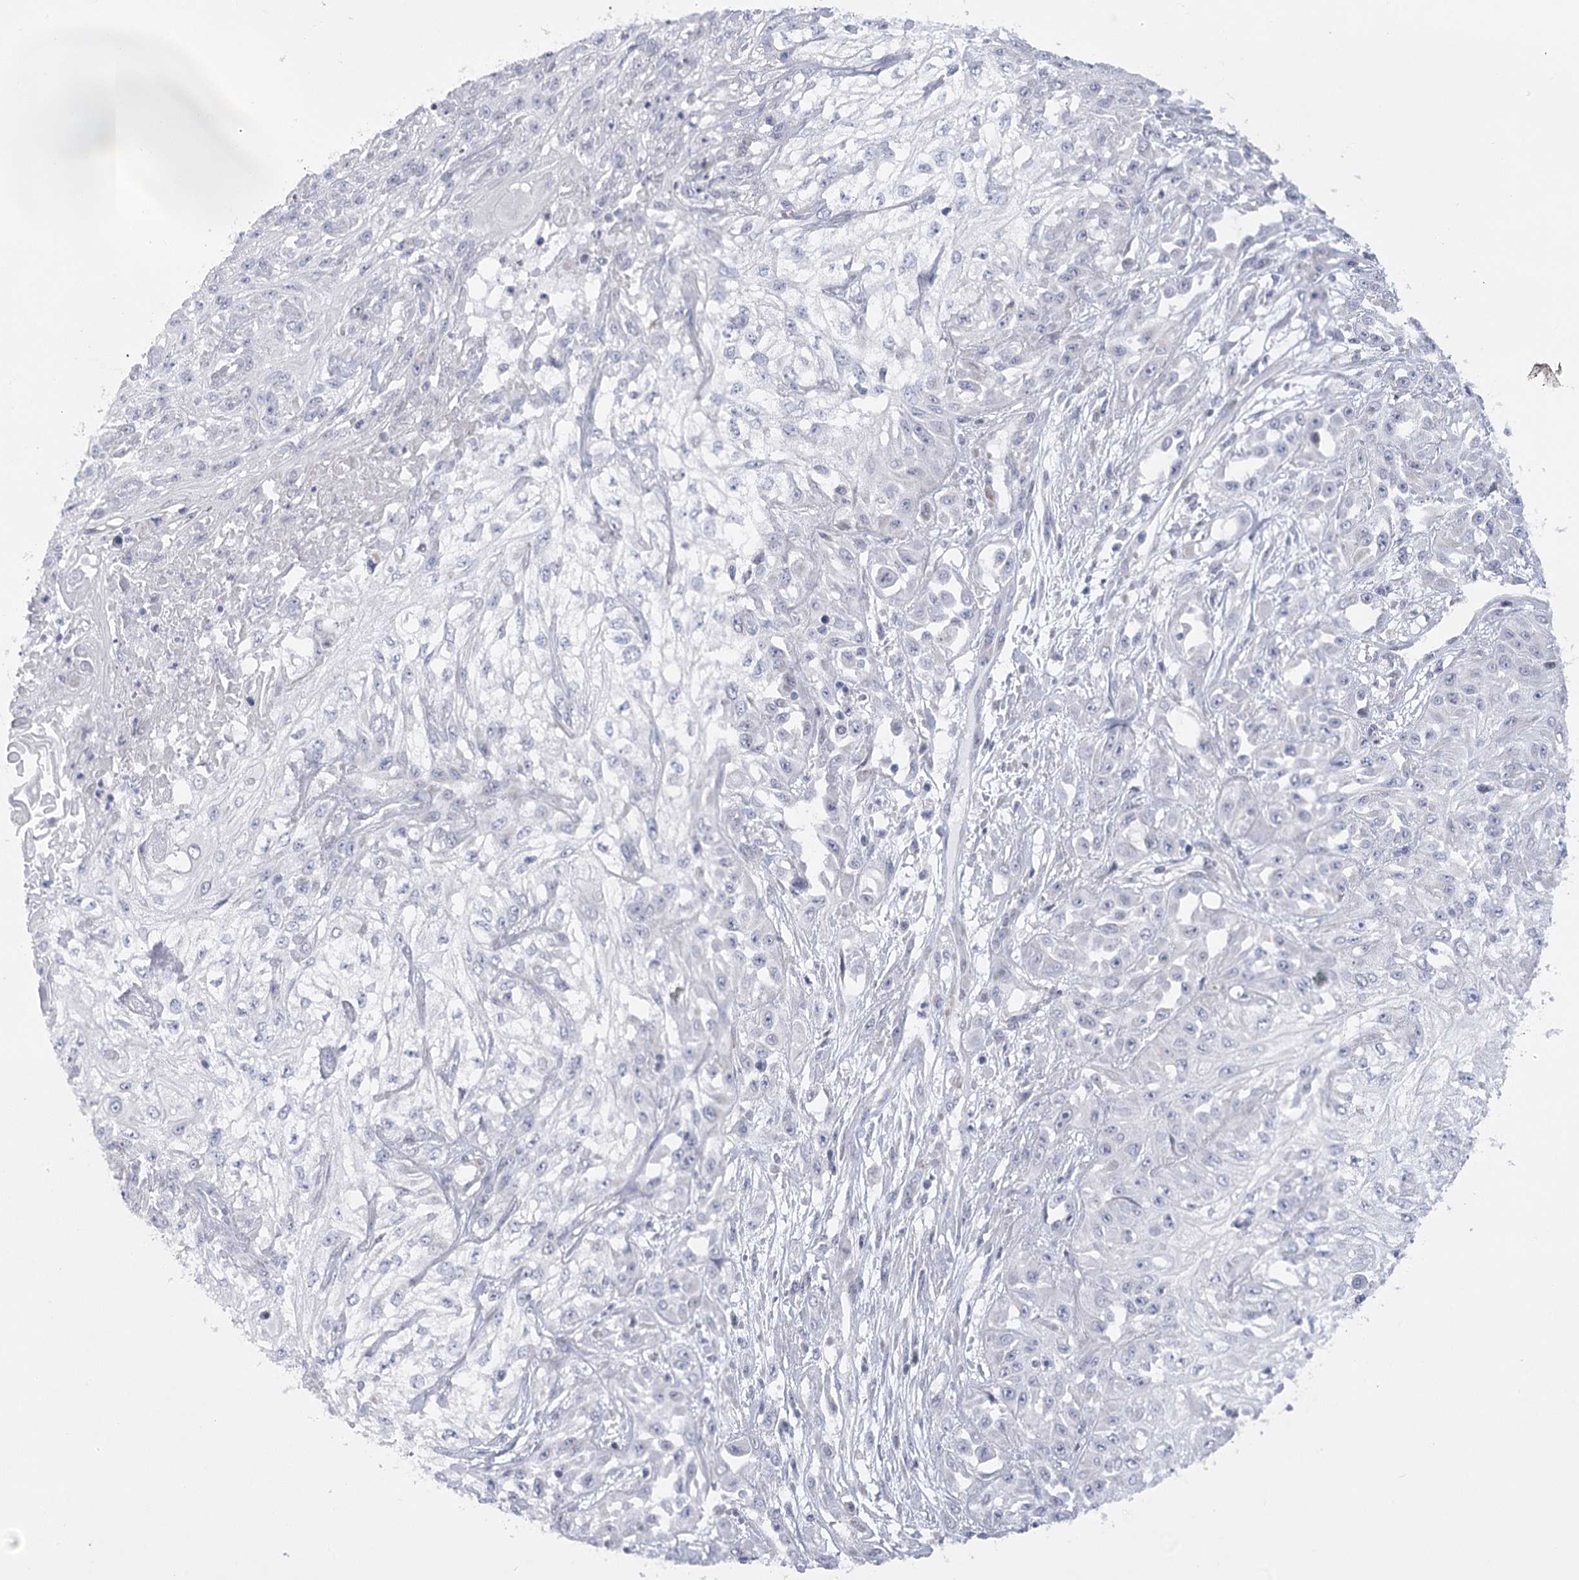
{"staining": {"intensity": "negative", "quantity": "none", "location": "none"}, "tissue": "skin cancer", "cell_type": "Tumor cells", "image_type": "cancer", "snomed": [{"axis": "morphology", "description": "Squamous cell carcinoma, NOS"}, {"axis": "morphology", "description": "Squamous cell carcinoma, metastatic, NOS"}, {"axis": "topography", "description": "Skin"}, {"axis": "topography", "description": "Lymph node"}], "caption": "DAB (3,3'-diaminobenzidine) immunohistochemical staining of human skin squamous cell carcinoma demonstrates no significant expression in tumor cells. (Brightfield microscopy of DAB immunohistochemistry at high magnification).", "gene": "FAM76B", "patient": {"sex": "male", "age": 75}}